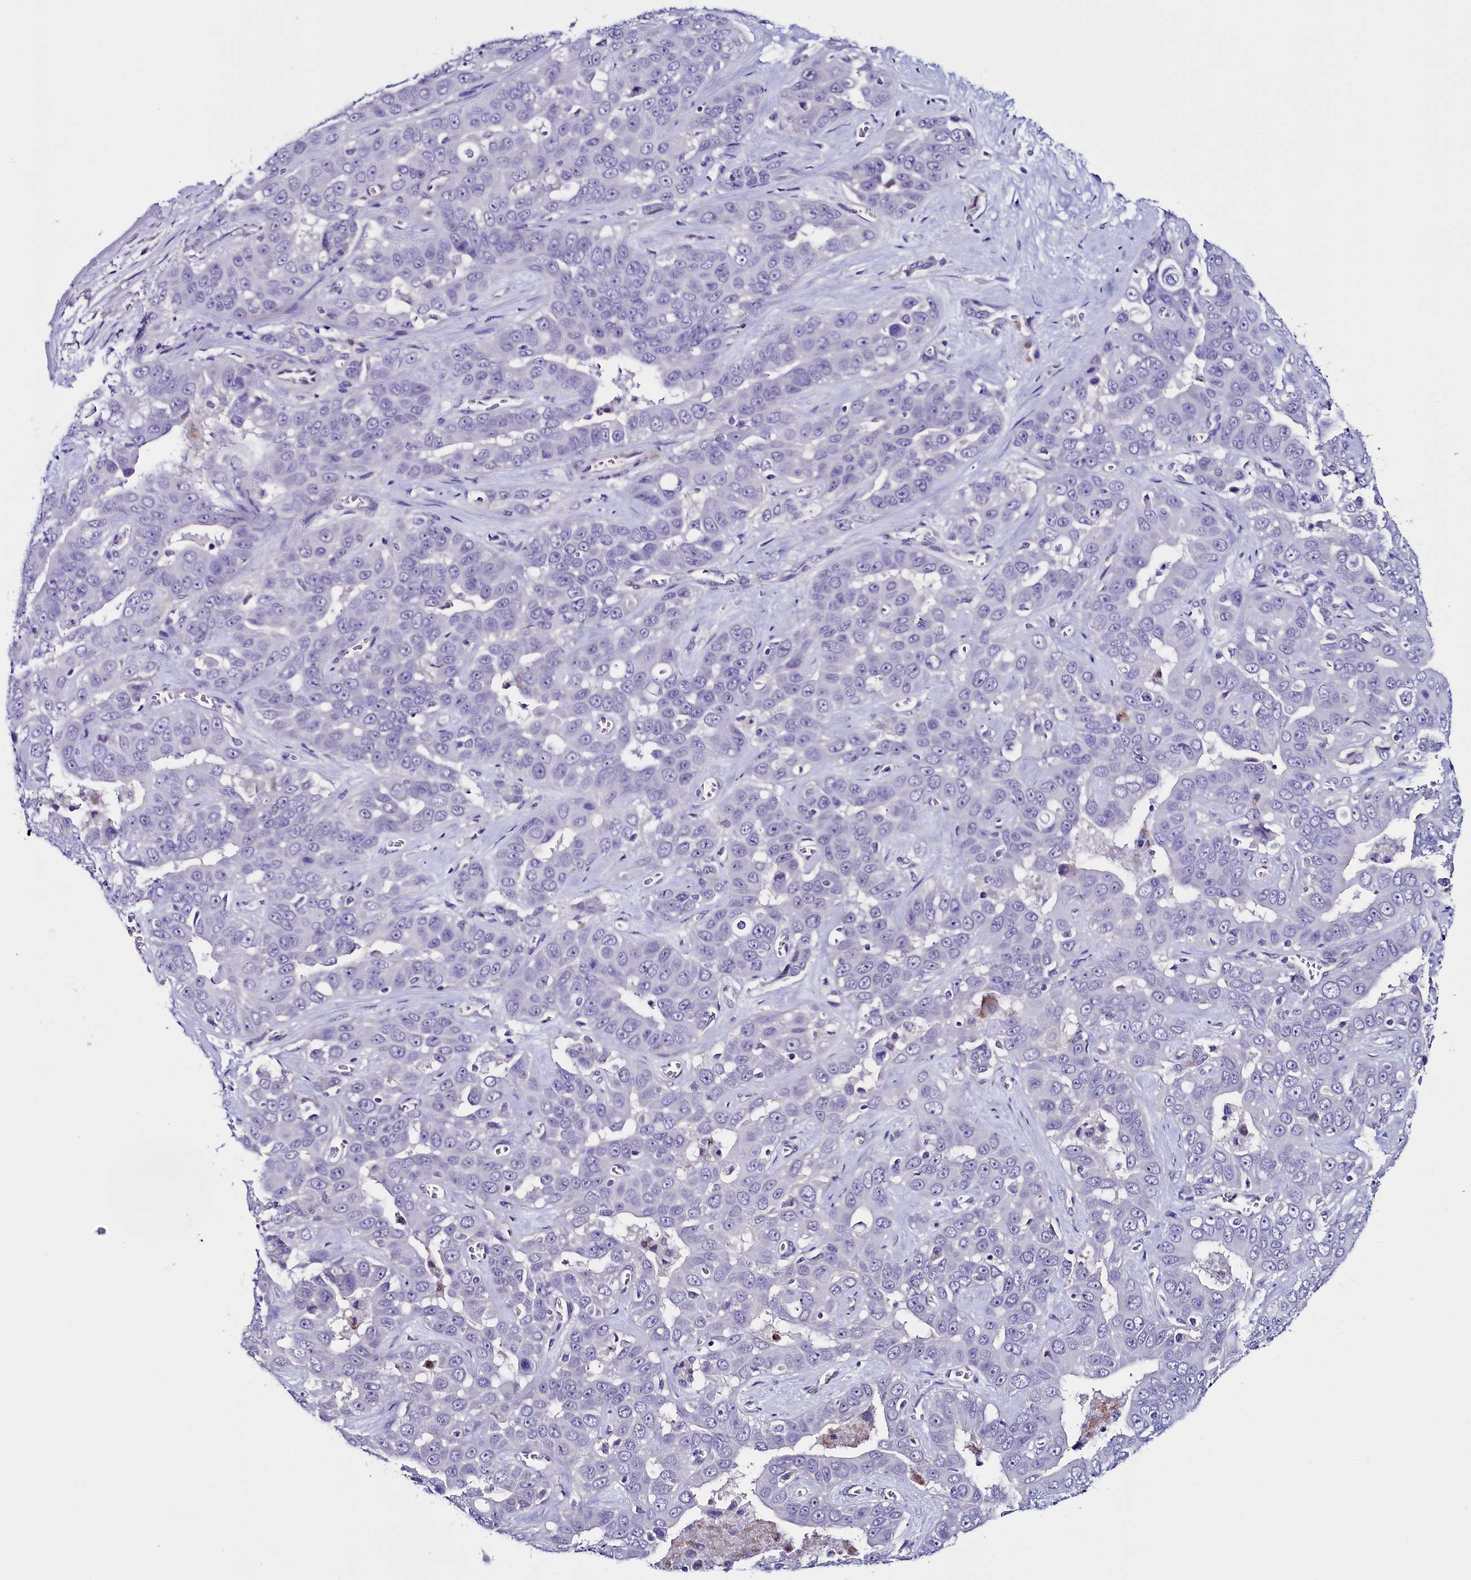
{"staining": {"intensity": "negative", "quantity": "none", "location": "none"}, "tissue": "liver cancer", "cell_type": "Tumor cells", "image_type": "cancer", "snomed": [{"axis": "morphology", "description": "Cholangiocarcinoma"}, {"axis": "topography", "description": "Liver"}], "caption": "Tumor cells show no significant positivity in liver cholangiocarcinoma.", "gene": "FLYWCH2", "patient": {"sex": "female", "age": 52}}